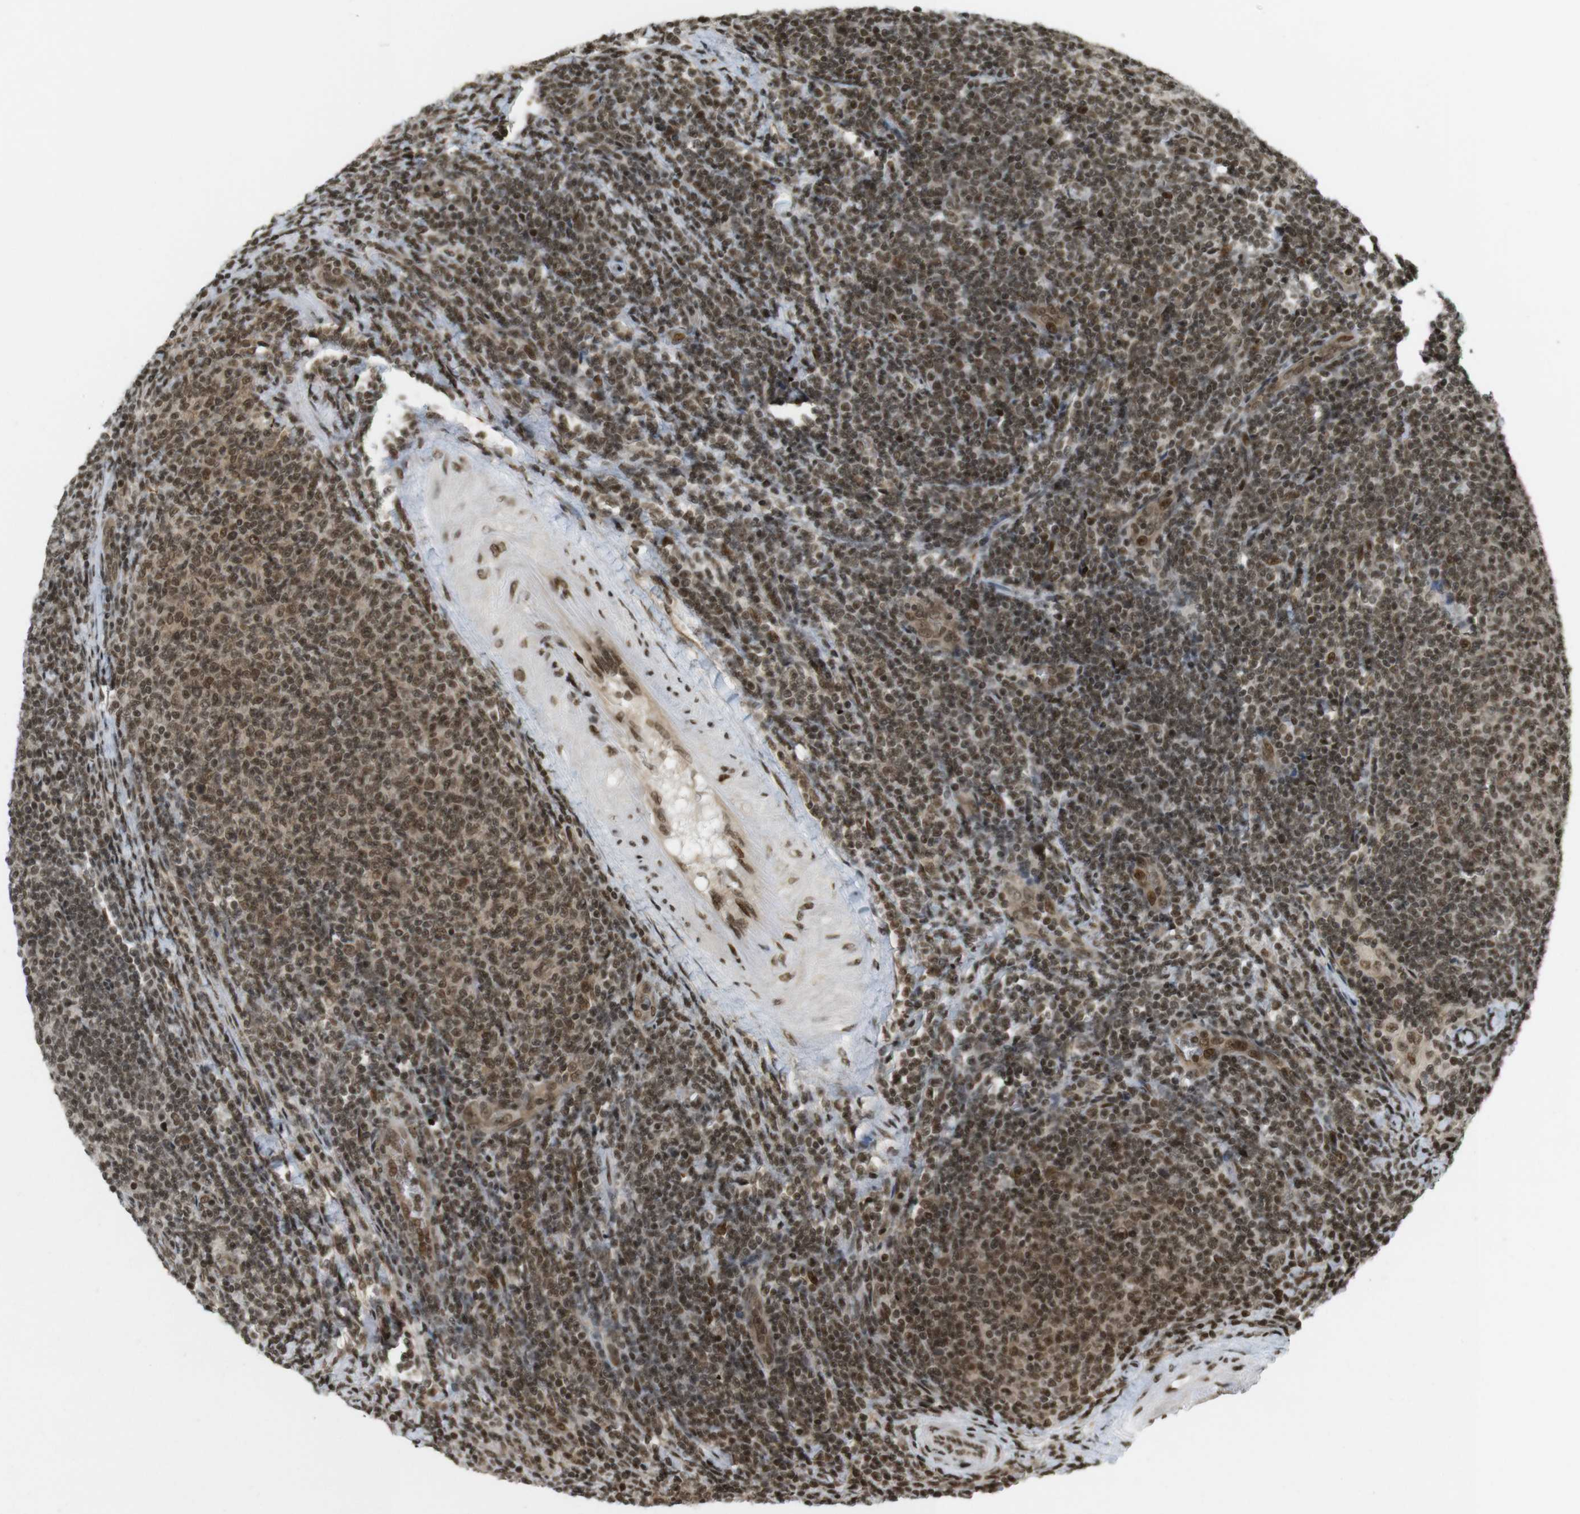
{"staining": {"intensity": "moderate", "quantity": ">75%", "location": "cytoplasmic/membranous,nuclear"}, "tissue": "lymphoma", "cell_type": "Tumor cells", "image_type": "cancer", "snomed": [{"axis": "morphology", "description": "Malignant lymphoma, non-Hodgkin's type, Low grade"}, {"axis": "topography", "description": "Lymph node"}], "caption": "Protein staining of lymphoma tissue exhibits moderate cytoplasmic/membranous and nuclear positivity in approximately >75% of tumor cells.", "gene": "RUVBL2", "patient": {"sex": "male", "age": 66}}